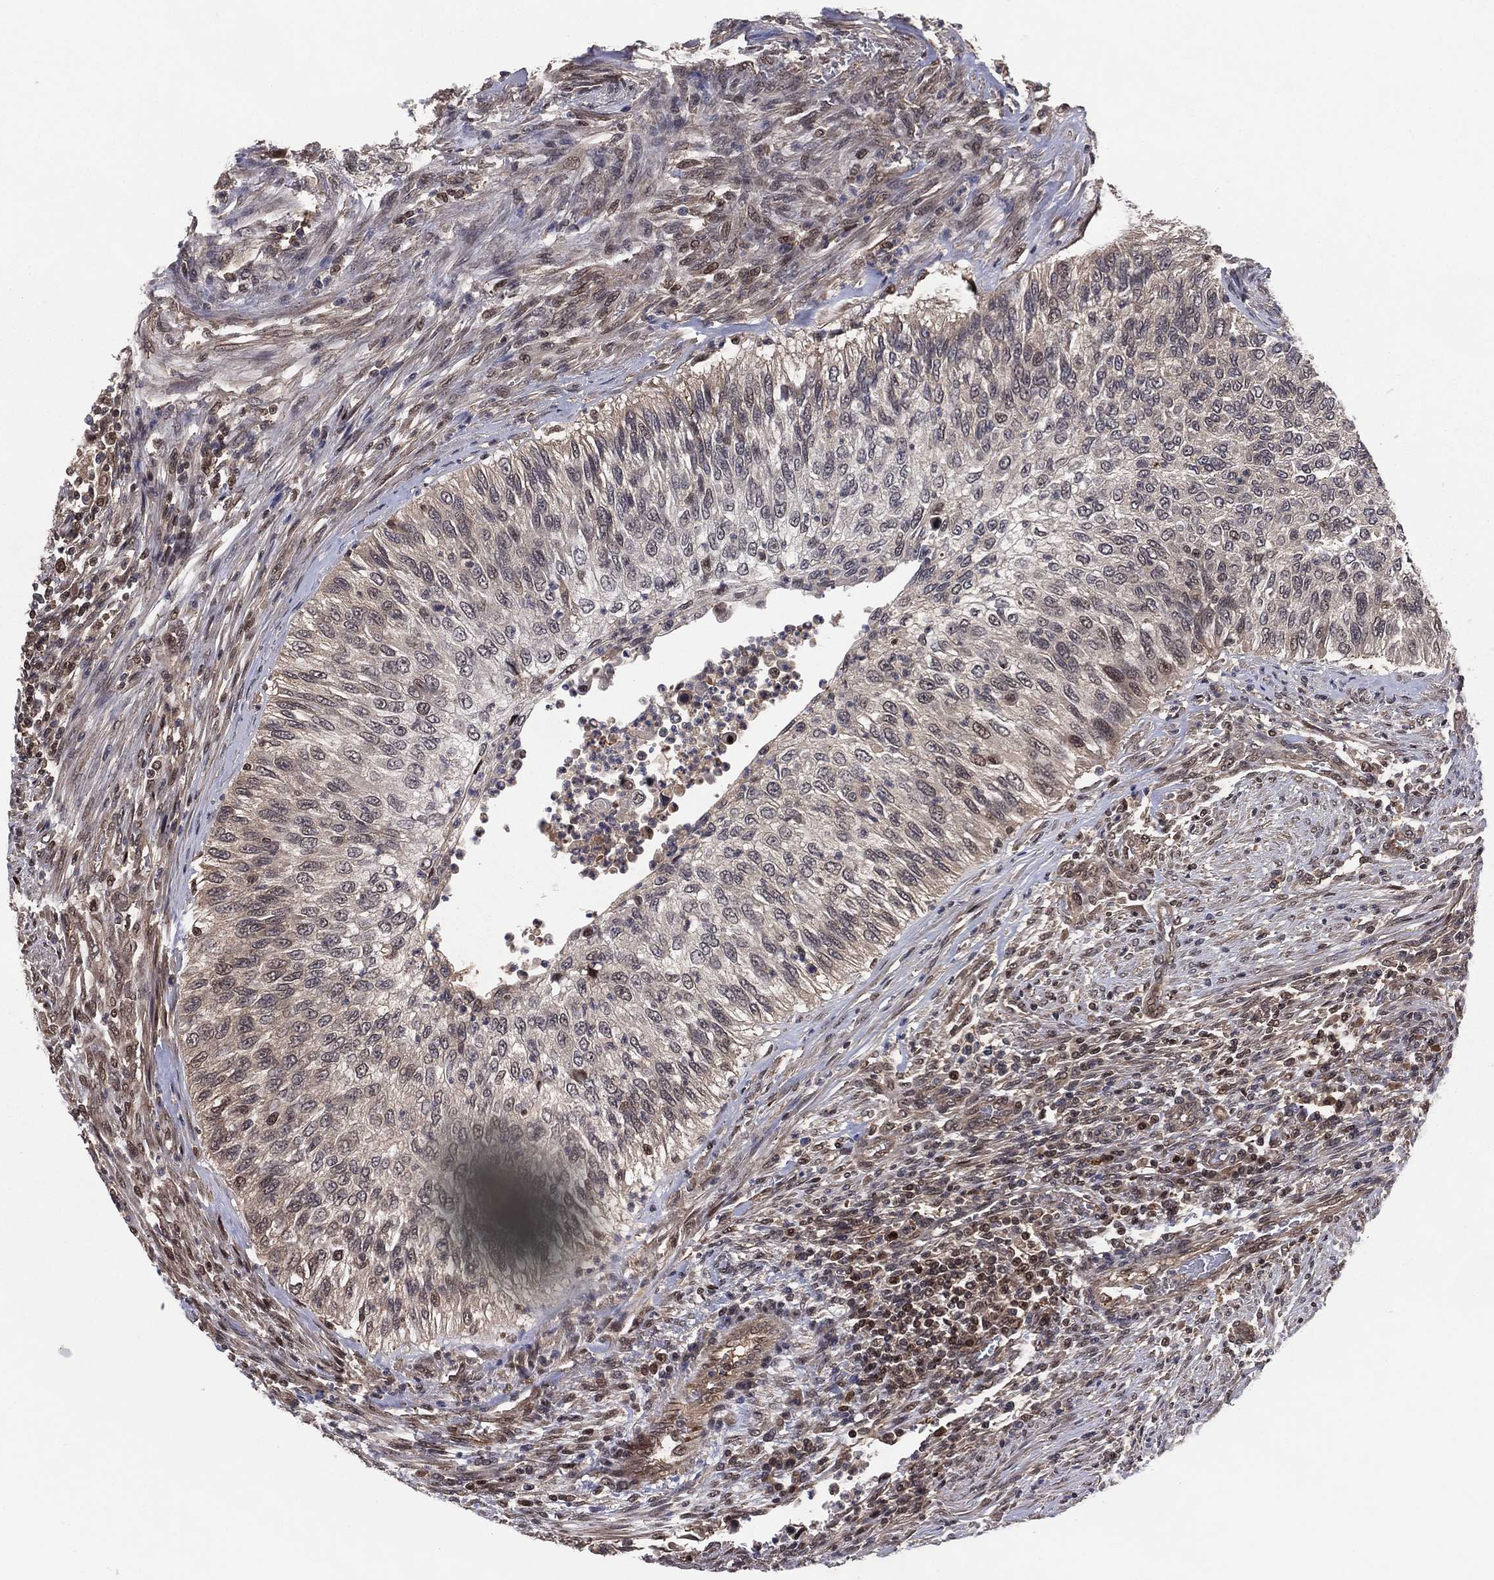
{"staining": {"intensity": "moderate", "quantity": "<25%", "location": "nuclear"}, "tissue": "urothelial cancer", "cell_type": "Tumor cells", "image_type": "cancer", "snomed": [{"axis": "morphology", "description": "Urothelial carcinoma, High grade"}, {"axis": "topography", "description": "Urinary bladder"}], "caption": "IHC (DAB) staining of urothelial carcinoma (high-grade) demonstrates moderate nuclear protein staining in about <25% of tumor cells.", "gene": "ICOSLG", "patient": {"sex": "female", "age": 60}}